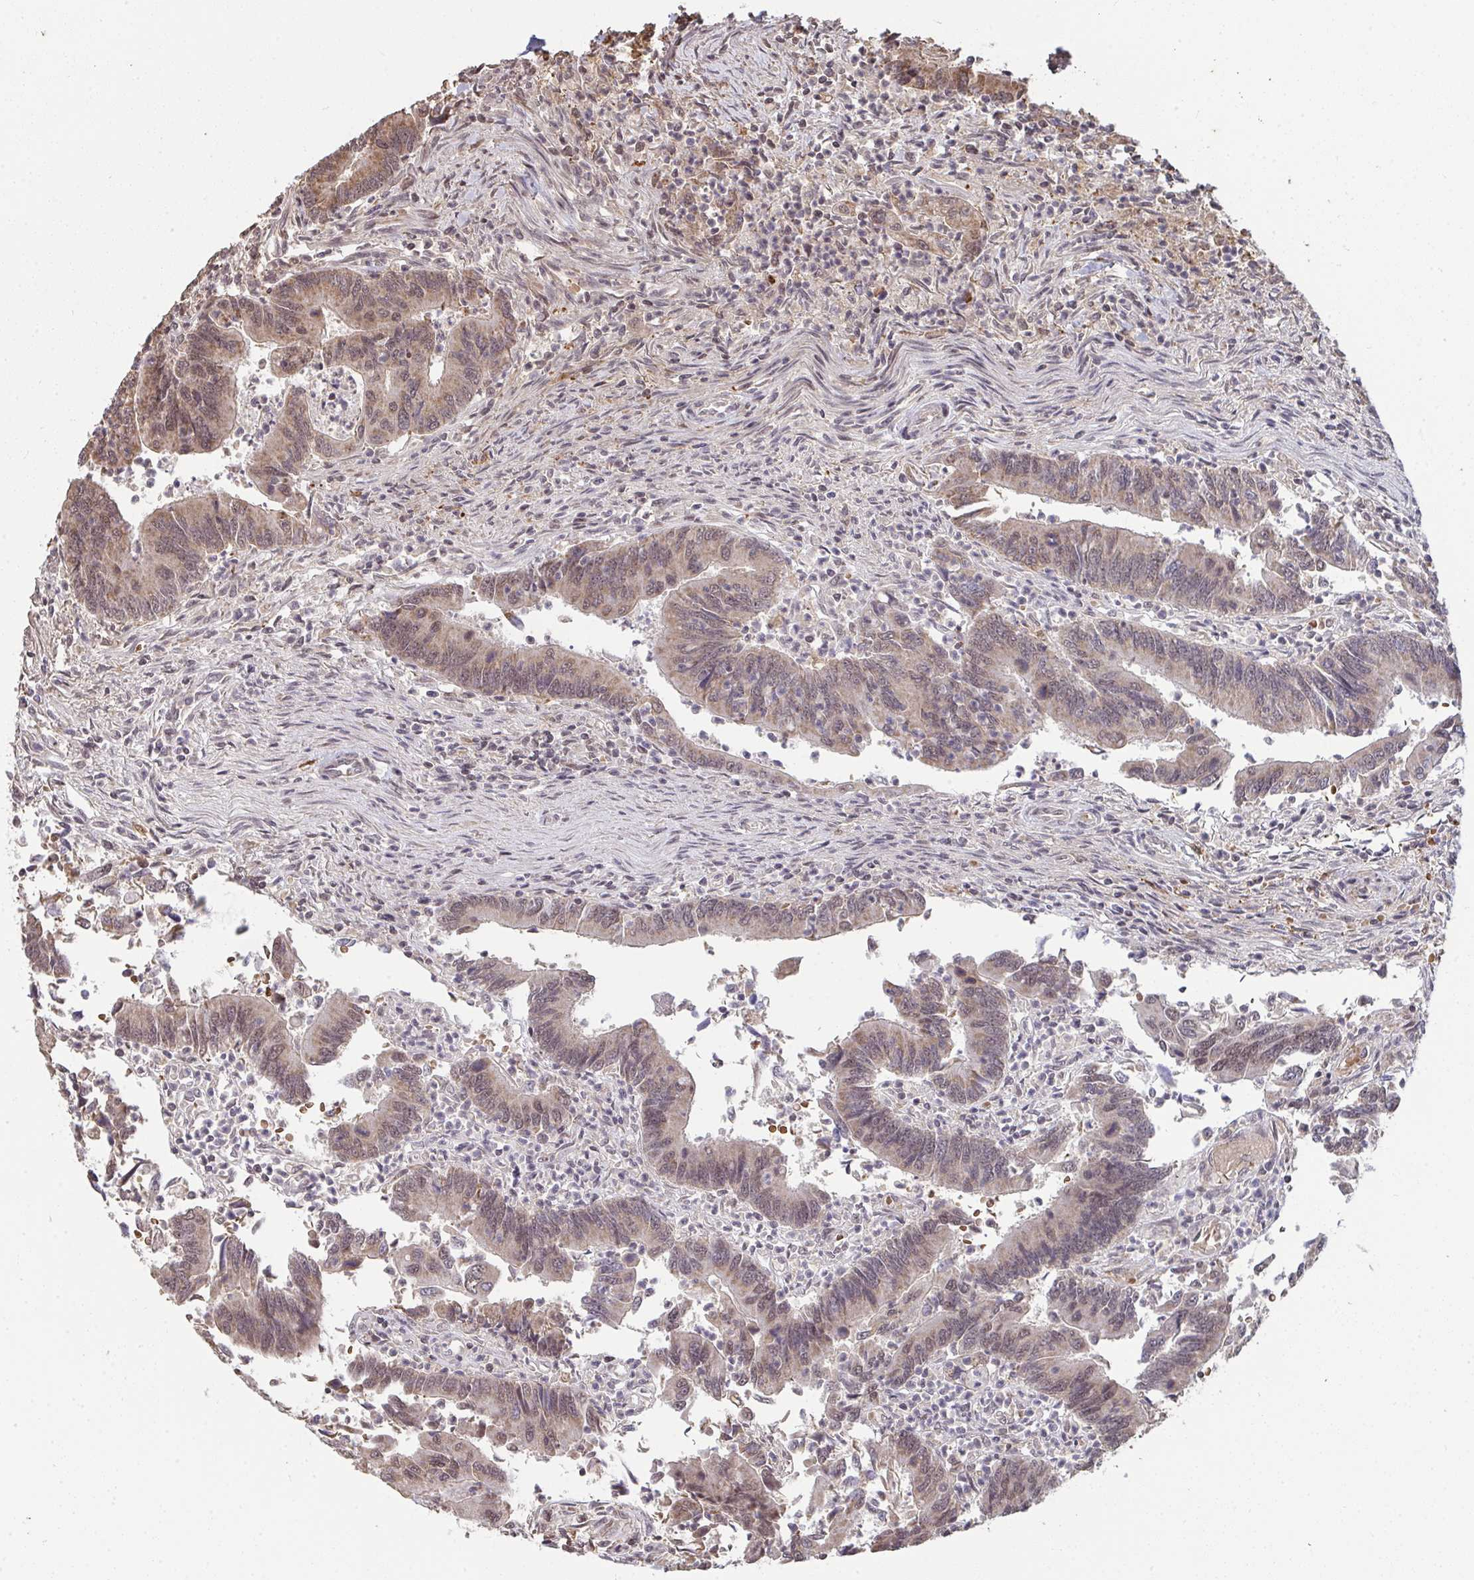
{"staining": {"intensity": "moderate", "quantity": "25%-75%", "location": "cytoplasmic/membranous,nuclear"}, "tissue": "colorectal cancer", "cell_type": "Tumor cells", "image_type": "cancer", "snomed": [{"axis": "morphology", "description": "Adenocarcinoma, NOS"}, {"axis": "topography", "description": "Colon"}], "caption": "Immunohistochemistry of human colorectal adenocarcinoma displays medium levels of moderate cytoplasmic/membranous and nuclear positivity in about 25%-75% of tumor cells.", "gene": "SAP30", "patient": {"sex": "female", "age": 67}}